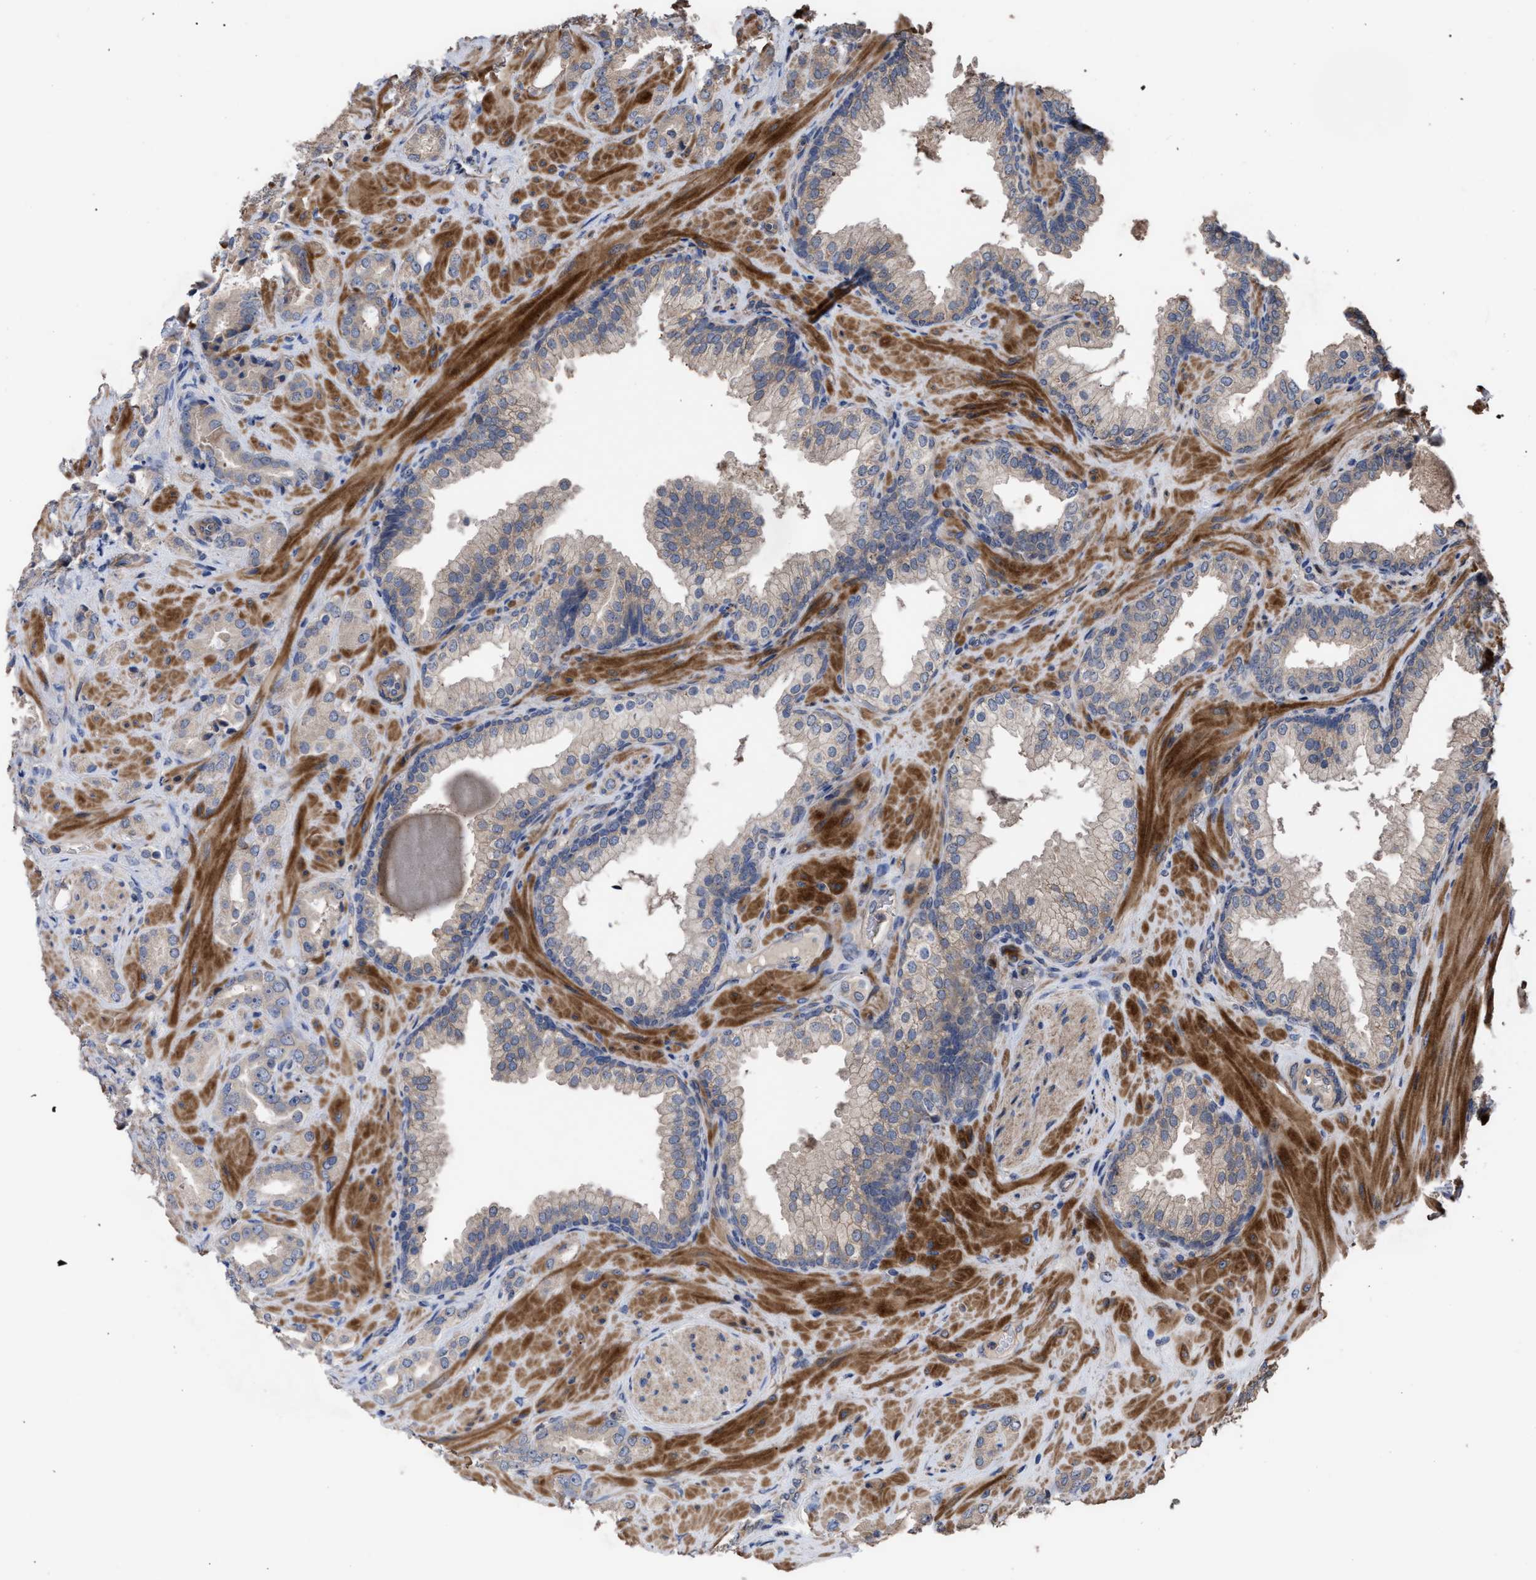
{"staining": {"intensity": "negative", "quantity": "none", "location": "none"}, "tissue": "prostate cancer", "cell_type": "Tumor cells", "image_type": "cancer", "snomed": [{"axis": "morphology", "description": "Adenocarcinoma, High grade"}, {"axis": "topography", "description": "Prostate"}], "caption": "IHC of human prostate cancer shows no staining in tumor cells. (Stains: DAB (3,3'-diaminobenzidine) immunohistochemistry (IHC) with hematoxylin counter stain, Microscopy: brightfield microscopy at high magnification).", "gene": "BTN2A1", "patient": {"sex": "male", "age": 64}}